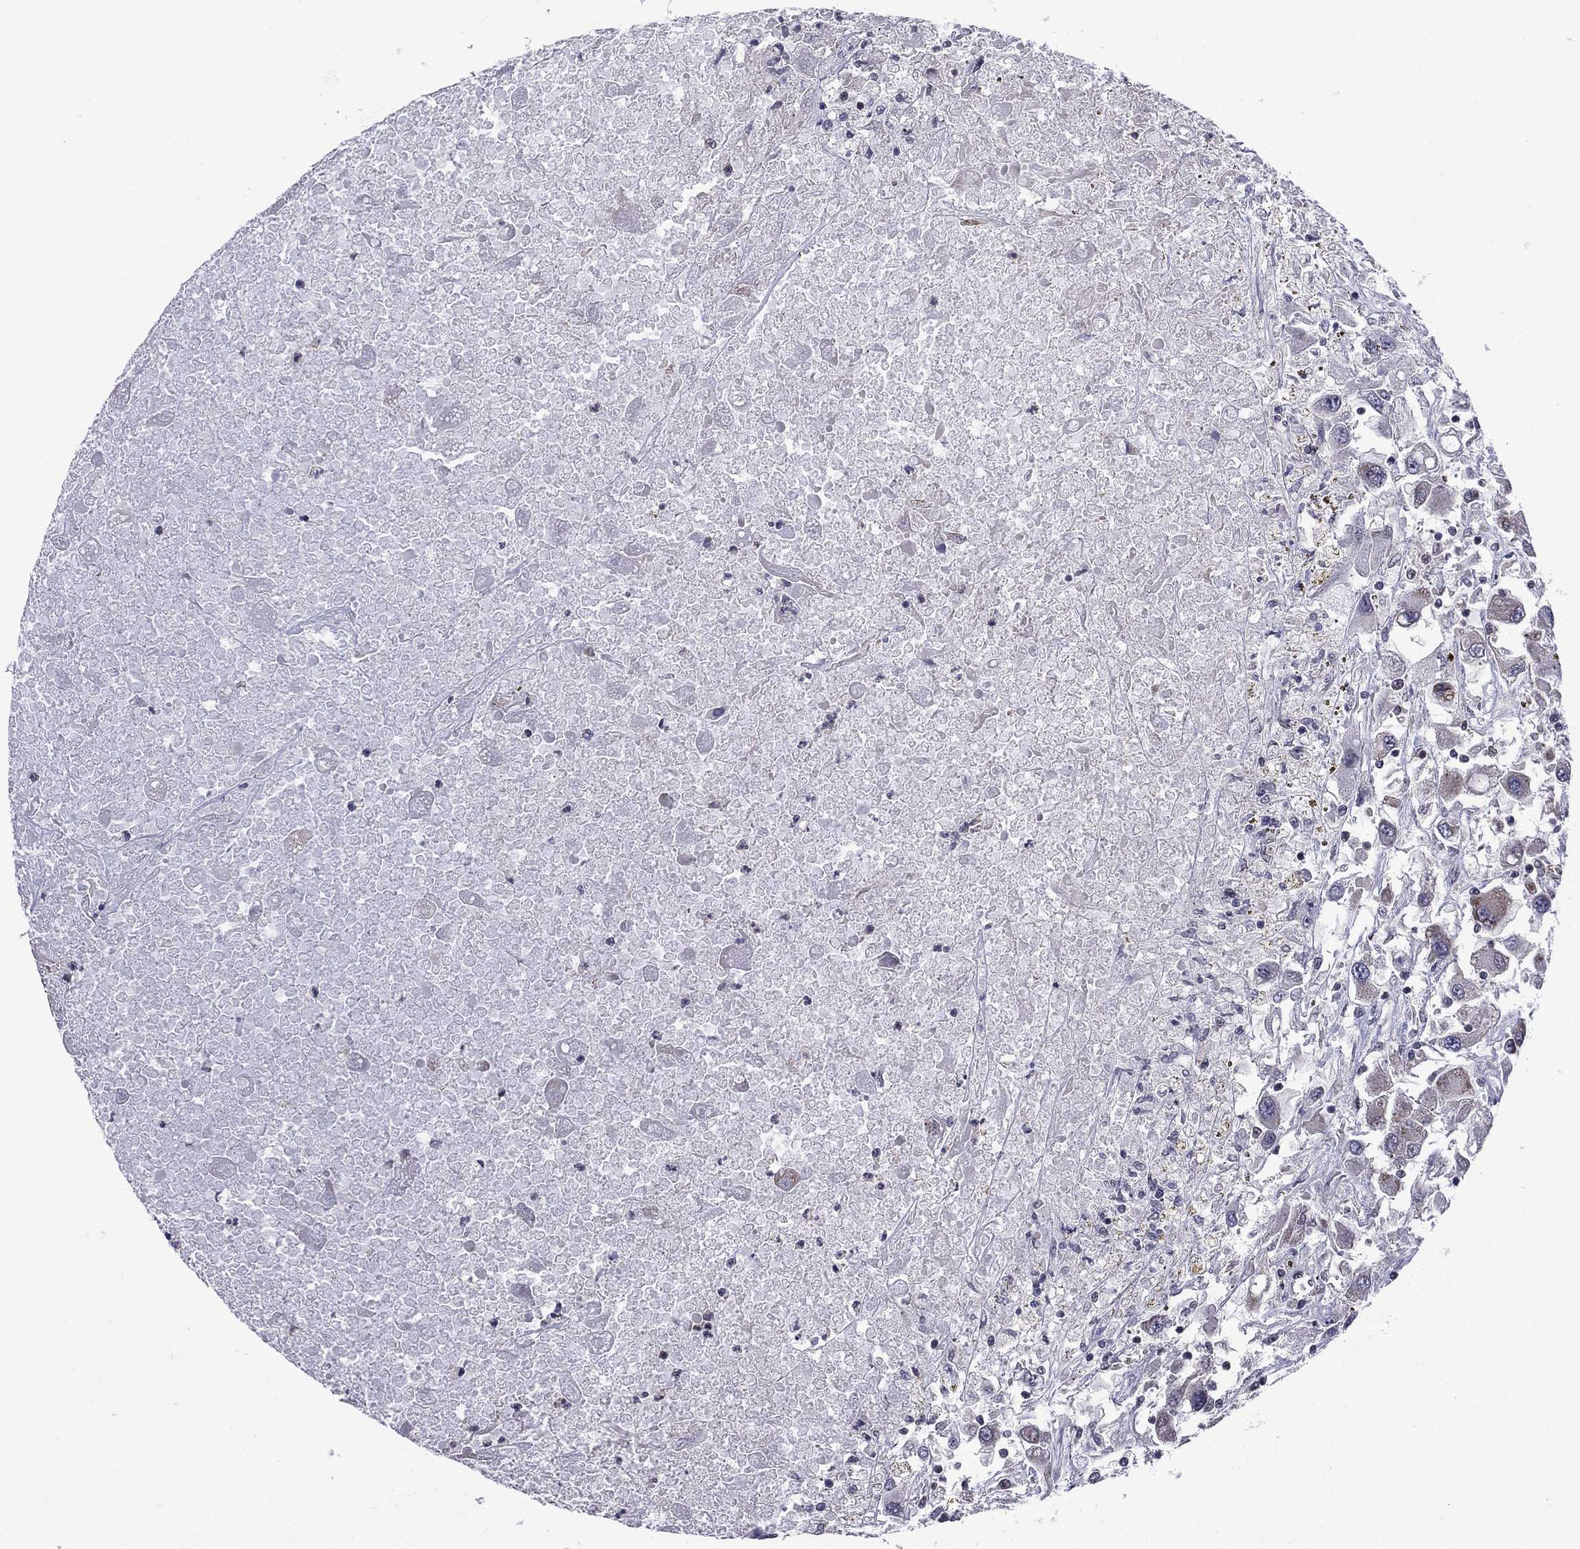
{"staining": {"intensity": "strong", "quantity": "<25%", "location": "nuclear"}, "tissue": "renal cancer", "cell_type": "Tumor cells", "image_type": "cancer", "snomed": [{"axis": "morphology", "description": "Adenocarcinoma, NOS"}, {"axis": "topography", "description": "Kidney"}], "caption": "Protein expression by immunohistochemistry reveals strong nuclear positivity in about <25% of tumor cells in renal cancer (adenocarcinoma).", "gene": "BRF1", "patient": {"sex": "female", "age": 67}}